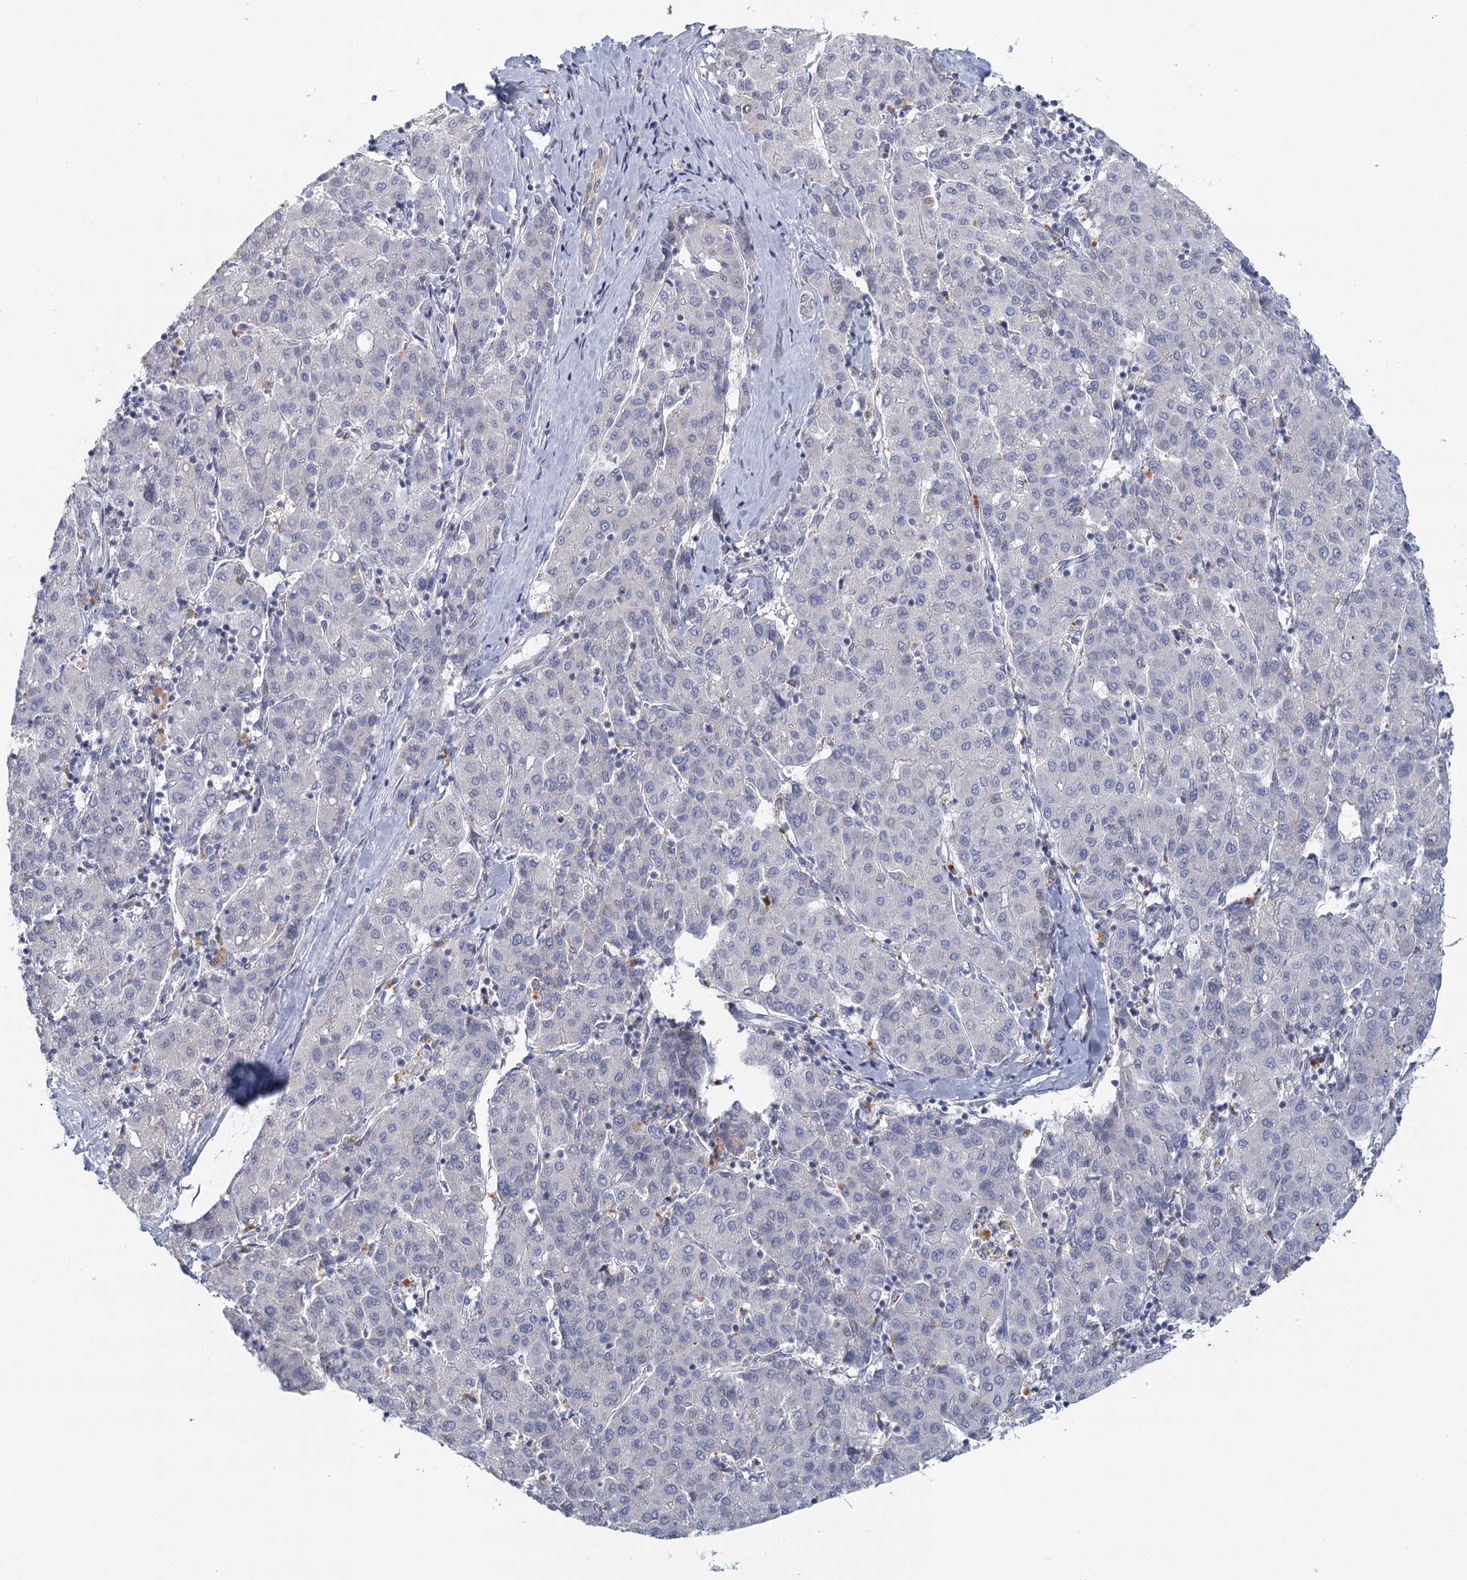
{"staining": {"intensity": "negative", "quantity": "none", "location": "none"}, "tissue": "liver cancer", "cell_type": "Tumor cells", "image_type": "cancer", "snomed": [{"axis": "morphology", "description": "Carcinoma, Hepatocellular, NOS"}, {"axis": "topography", "description": "Liver"}], "caption": "DAB (3,3'-diaminobenzidine) immunohistochemical staining of liver hepatocellular carcinoma demonstrates no significant positivity in tumor cells. Nuclei are stained in blue.", "gene": "MYO7B", "patient": {"sex": "male", "age": 65}}